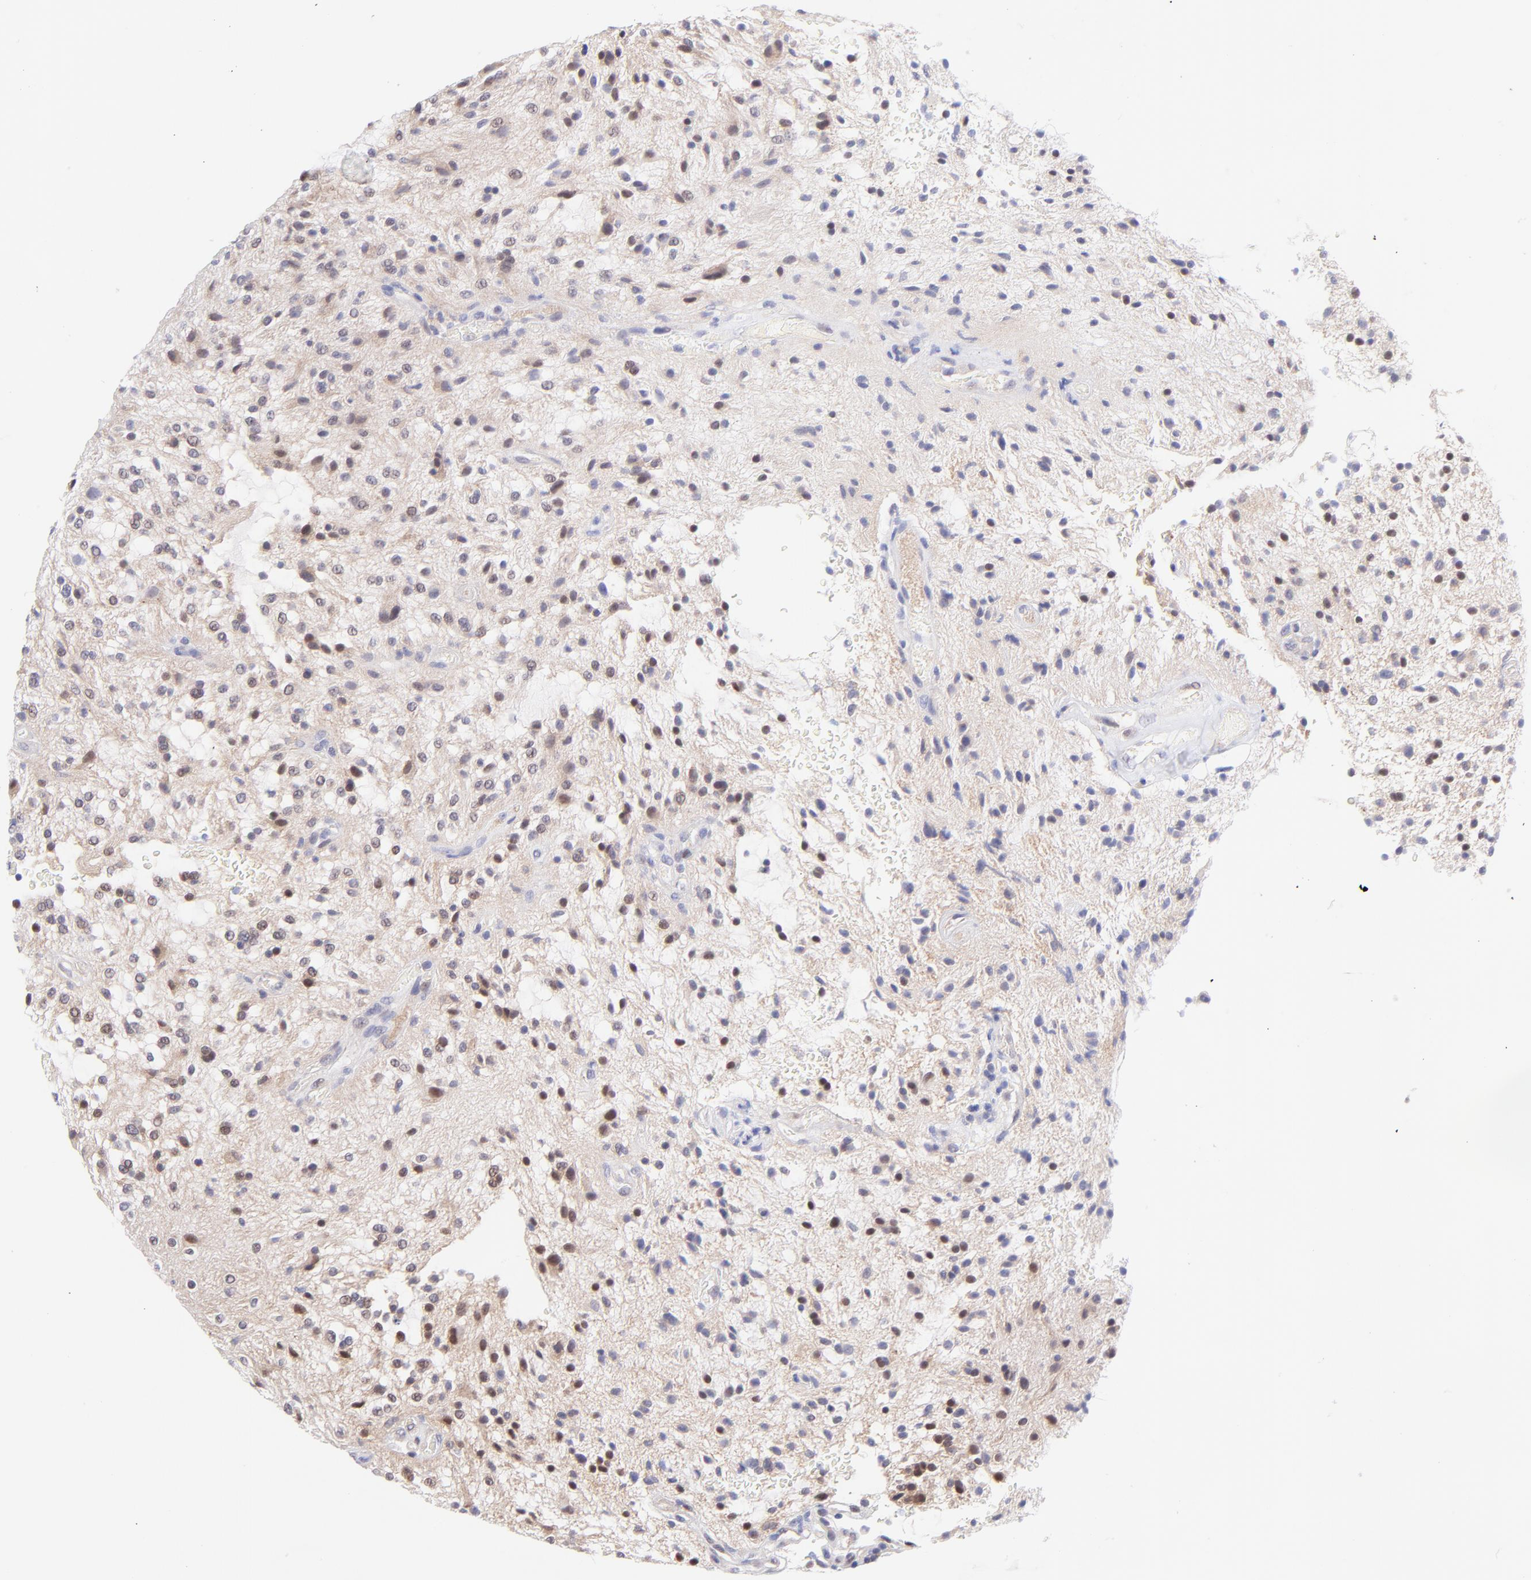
{"staining": {"intensity": "moderate", "quantity": "25%-75%", "location": "nuclear"}, "tissue": "glioma", "cell_type": "Tumor cells", "image_type": "cancer", "snomed": [{"axis": "morphology", "description": "Glioma, malignant, NOS"}, {"axis": "topography", "description": "Cerebellum"}], "caption": "Glioma was stained to show a protein in brown. There is medium levels of moderate nuclear staining in approximately 25%-75% of tumor cells. (DAB (3,3'-diaminobenzidine) IHC, brown staining for protein, blue staining for nuclei).", "gene": "PBDC1", "patient": {"sex": "female", "age": 10}}